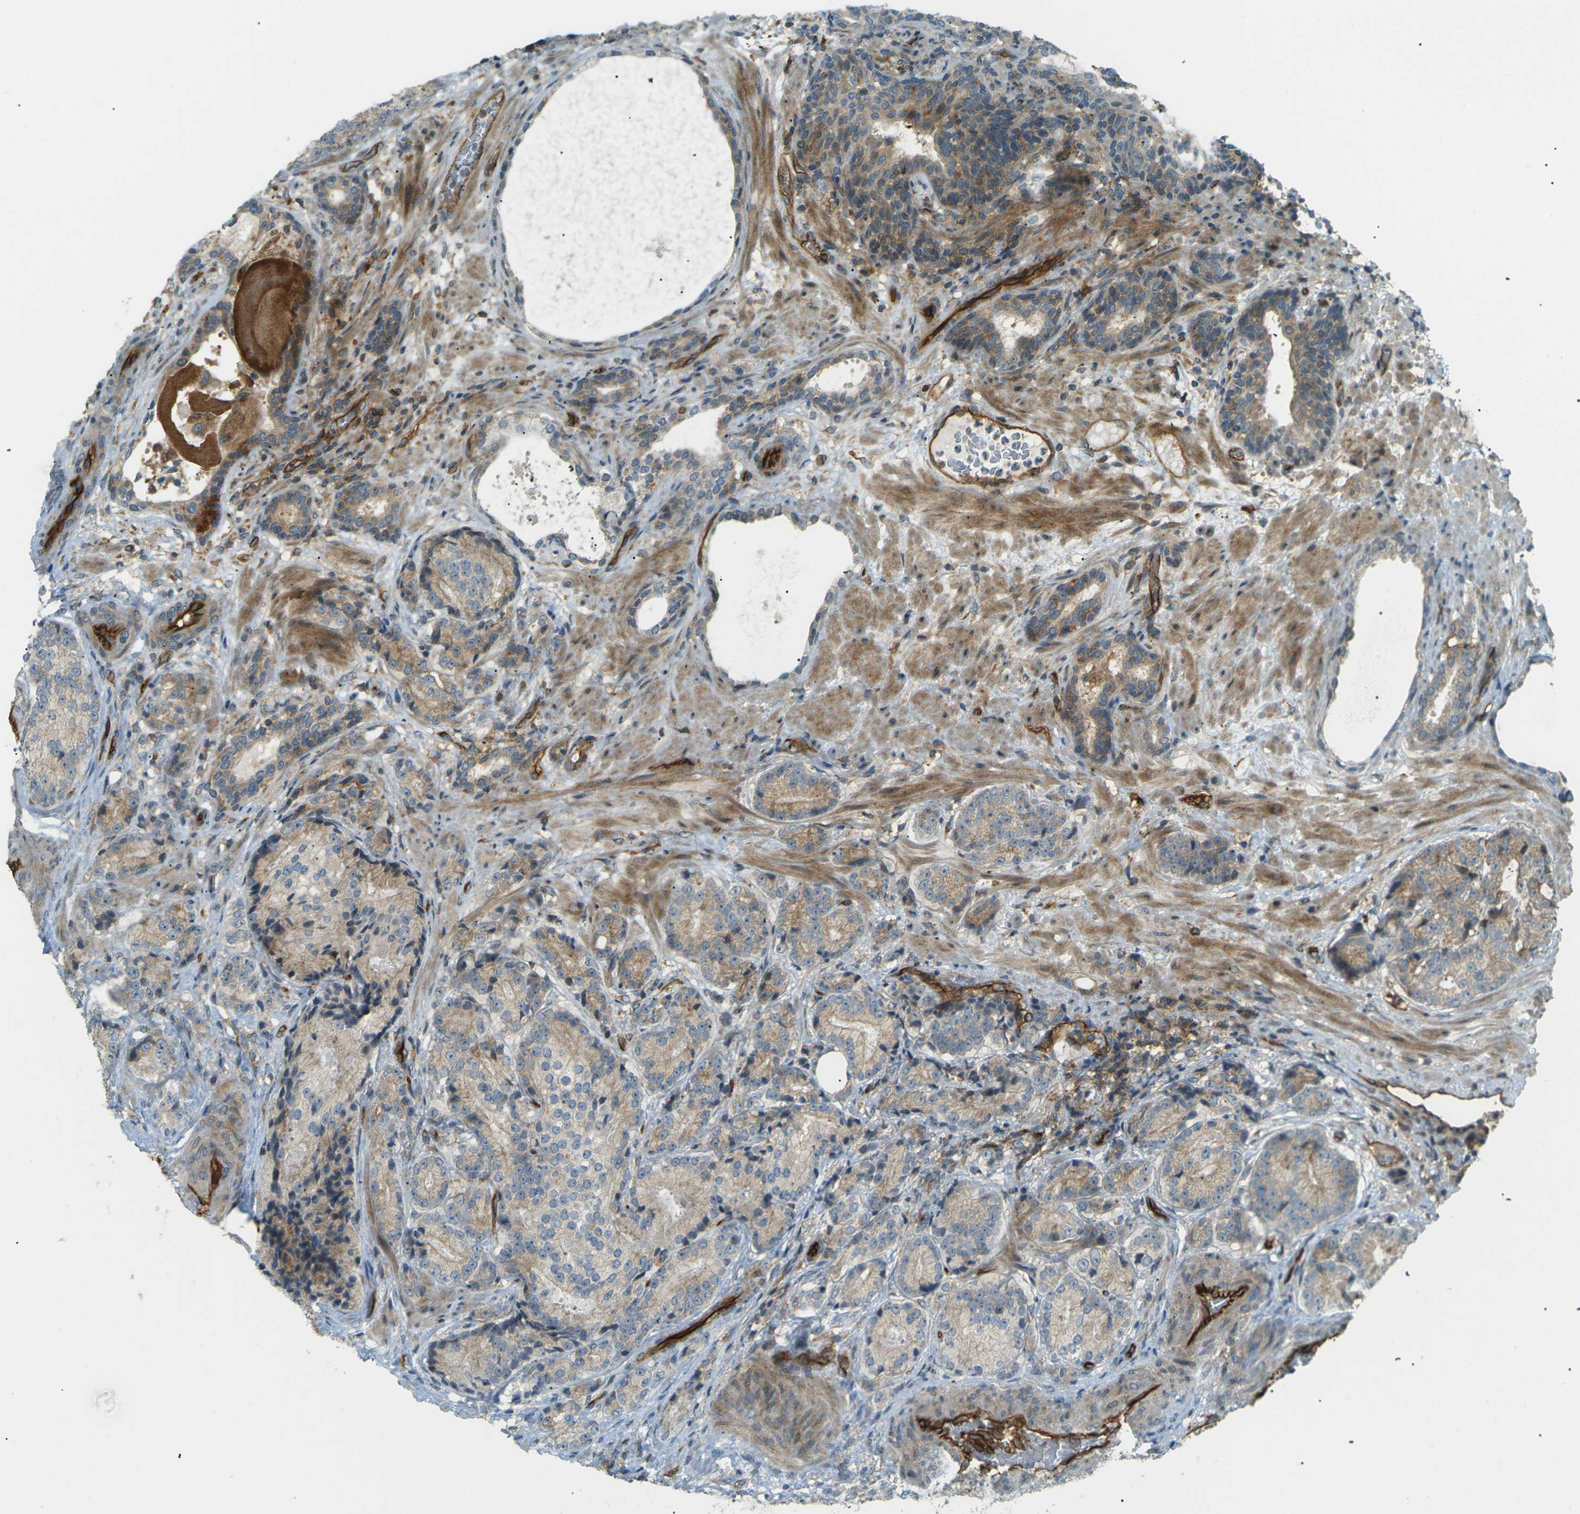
{"staining": {"intensity": "weak", "quantity": "25%-75%", "location": "cytoplasmic/membranous"}, "tissue": "prostate cancer", "cell_type": "Tumor cells", "image_type": "cancer", "snomed": [{"axis": "morphology", "description": "Adenocarcinoma, High grade"}, {"axis": "topography", "description": "Prostate"}], "caption": "High-power microscopy captured an immunohistochemistry photomicrograph of prostate cancer, revealing weak cytoplasmic/membranous positivity in about 25%-75% of tumor cells. The staining is performed using DAB (3,3'-diaminobenzidine) brown chromogen to label protein expression. The nuclei are counter-stained blue using hematoxylin.", "gene": "S1PR1", "patient": {"sex": "male", "age": 61}}